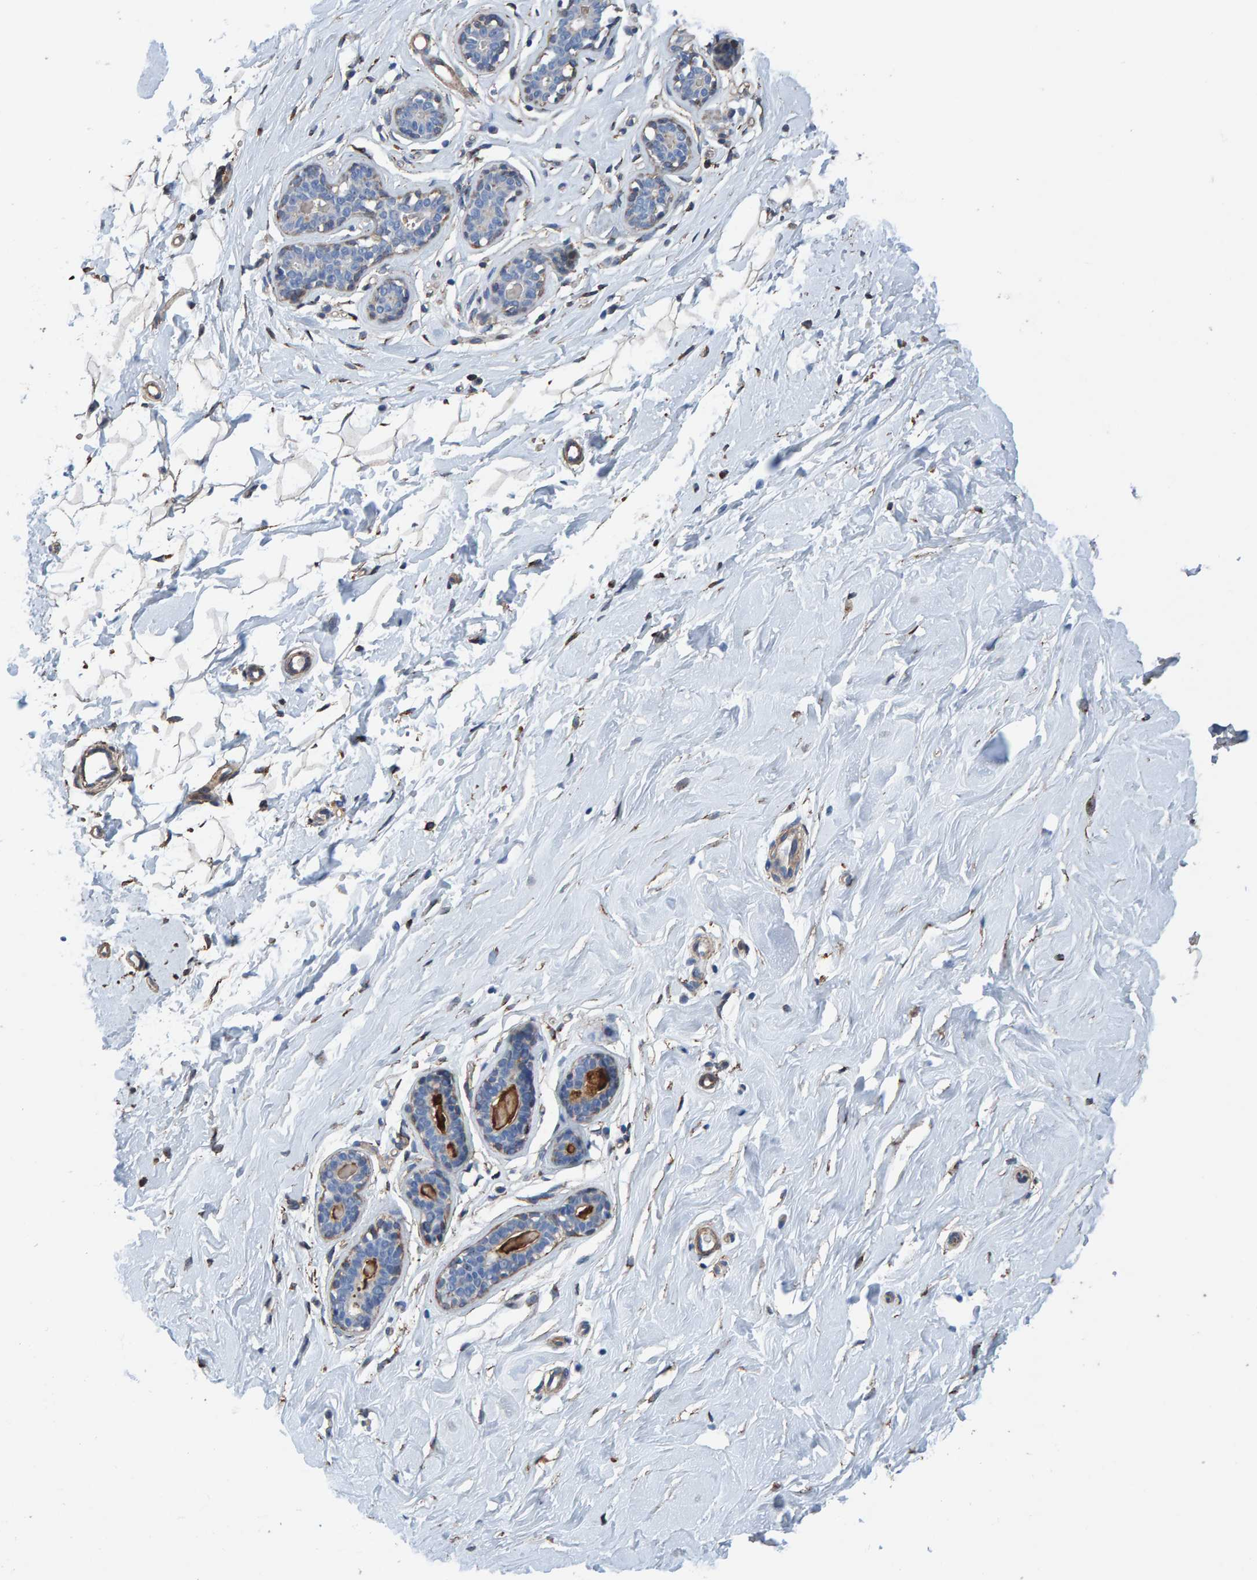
{"staining": {"intensity": "moderate", "quantity": ">75%", "location": "cytoplasmic/membranous"}, "tissue": "breast", "cell_type": "Adipocytes", "image_type": "normal", "snomed": [{"axis": "morphology", "description": "Normal tissue, NOS"}, {"axis": "topography", "description": "Breast"}], "caption": "Protein expression by immunohistochemistry (IHC) demonstrates moderate cytoplasmic/membranous staining in approximately >75% of adipocytes in benign breast. Using DAB (brown) and hematoxylin (blue) stains, captured at high magnification using brightfield microscopy.", "gene": "LRP1", "patient": {"sex": "female", "age": 23}}